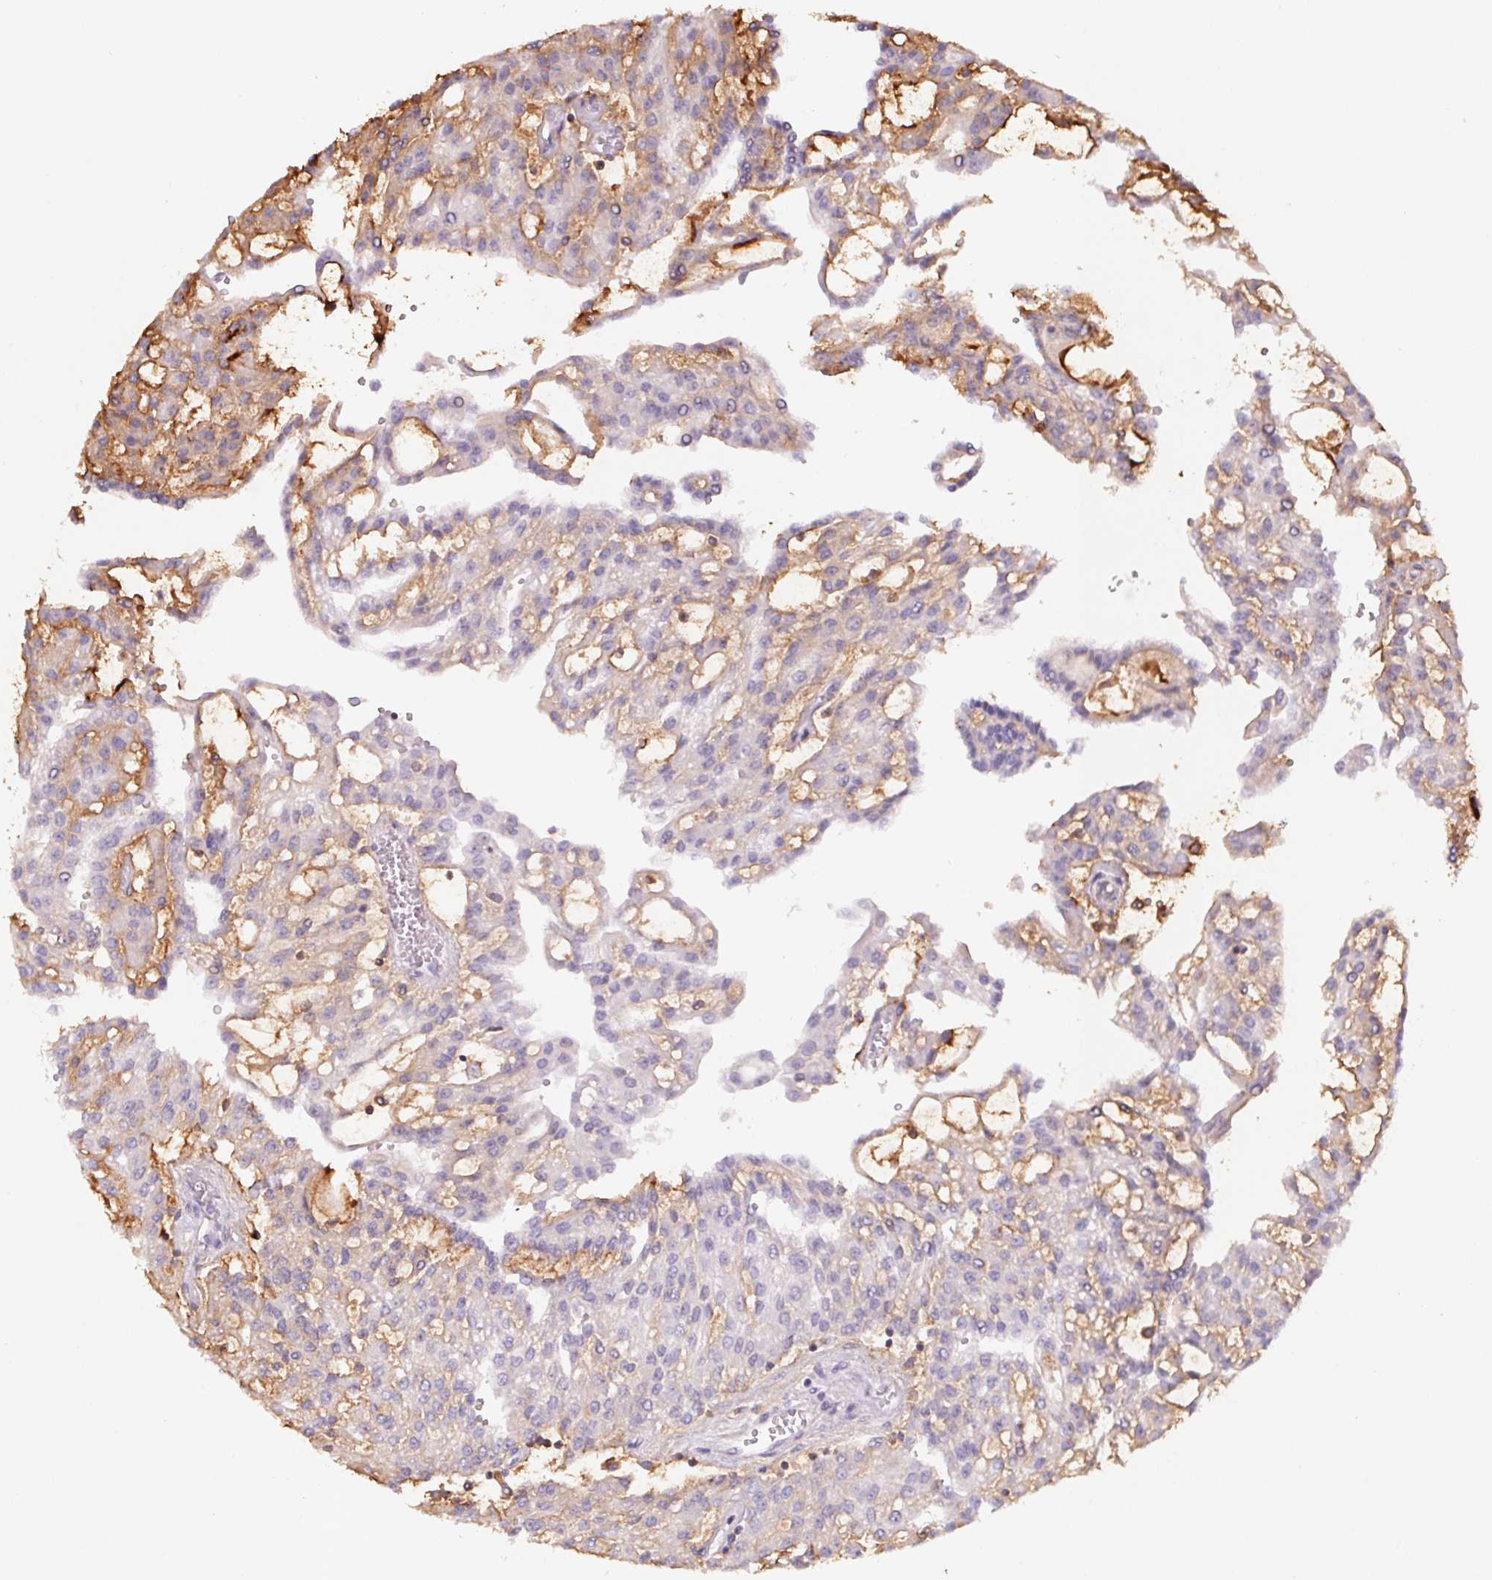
{"staining": {"intensity": "moderate", "quantity": "<25%", "location": "cytoplasmic/membranous"}, "tissue": "renal cancer", "cell_type": "Tumor cells", "image_type": "cancer", "snomed": [{"axis": "morphology", "description": "Adenocarcinoma, NOS"}, {"axis": "topography", "description": "Kidney"}], "caption": "Adenocarcinoma (renal) stained with a protein marker demonstrates moderate staining in tumor cells.", "gene": "KIF26A", "patient": {"sex": "male", "age": 63}}